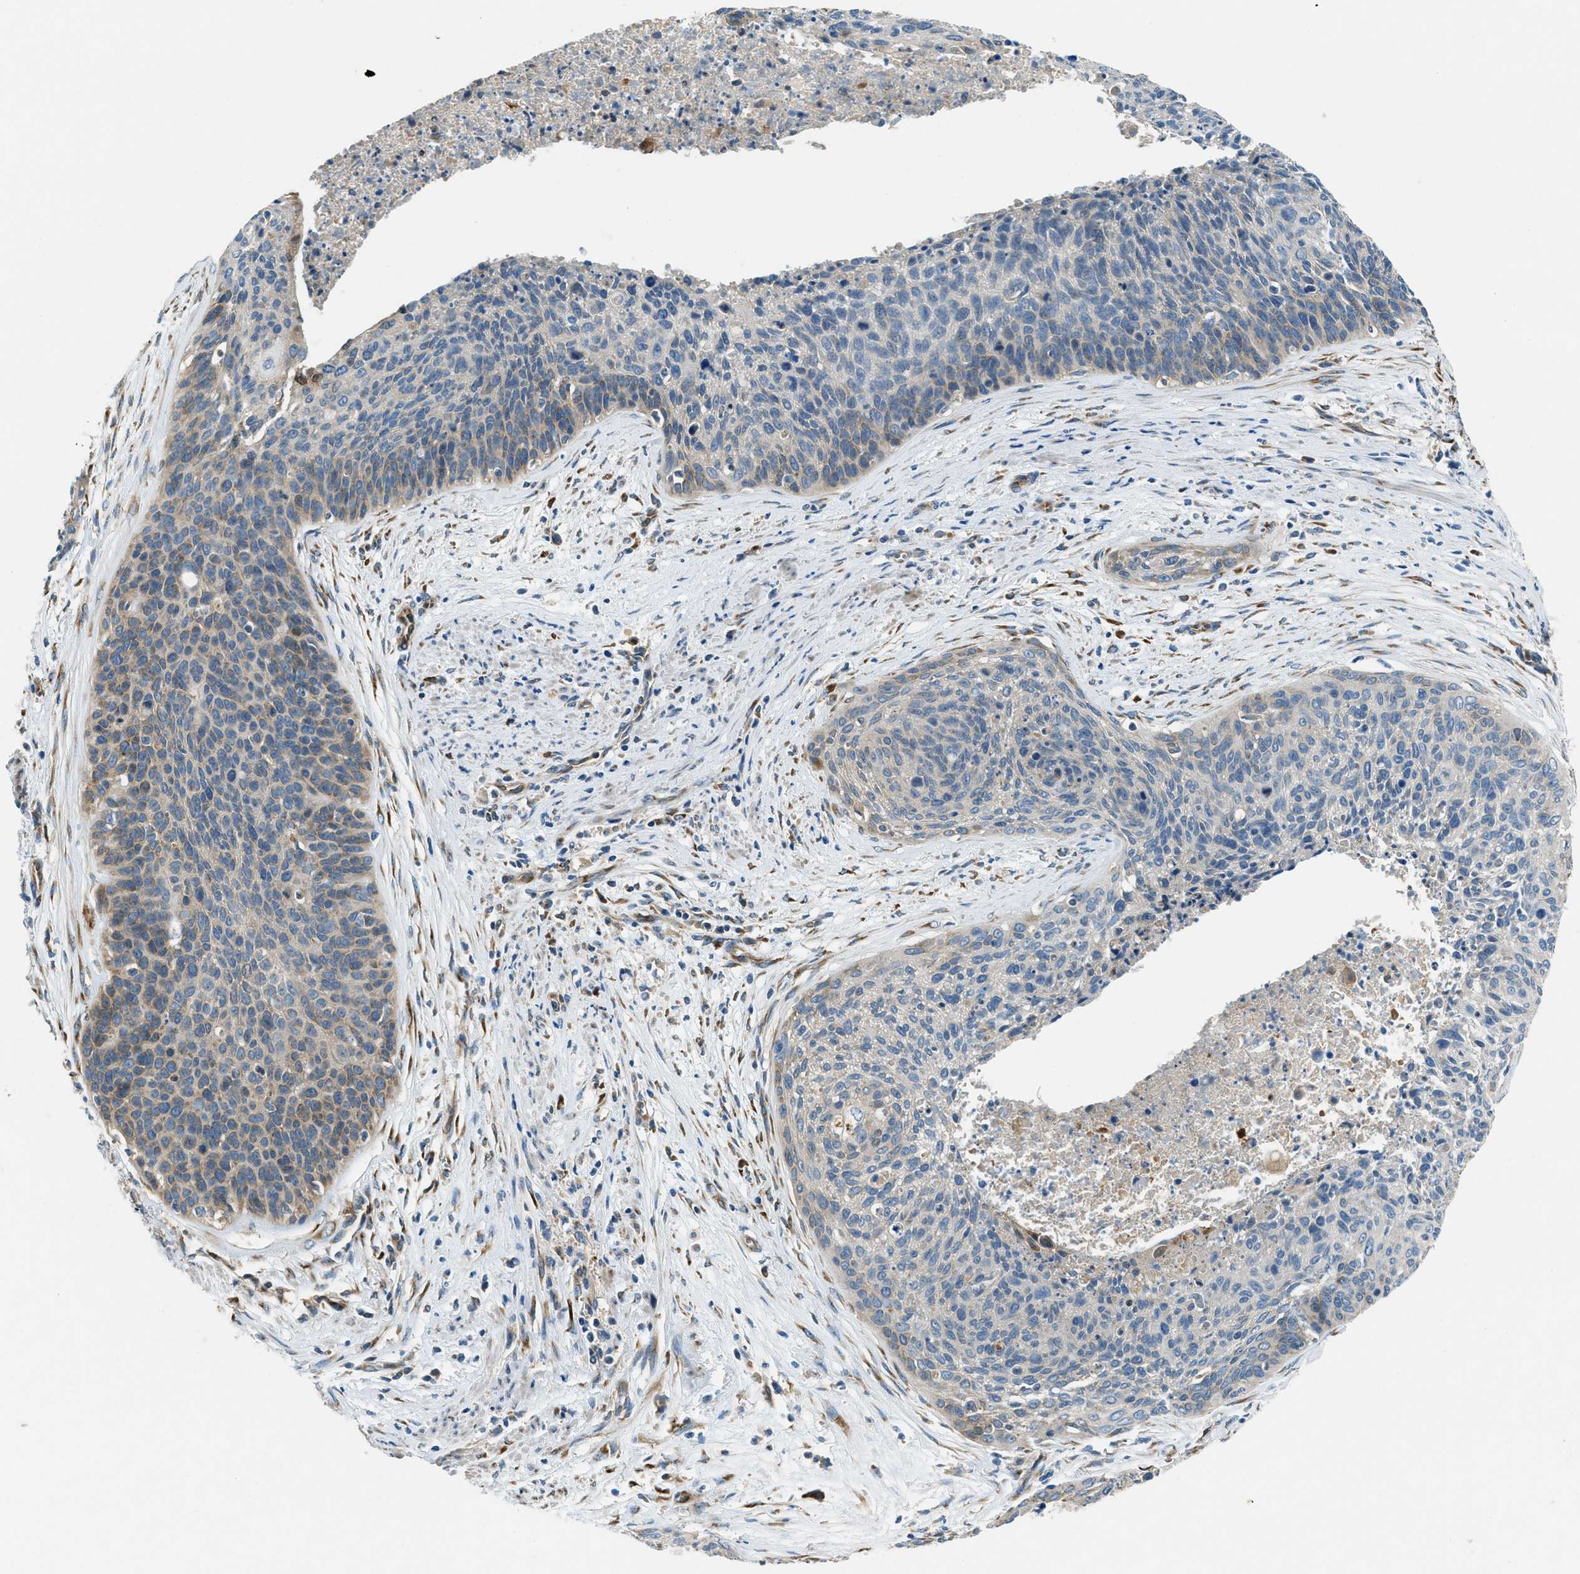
{"staining": {"intensity": "weak", "quantity": "<25%", "location": "cytoplasmic/membranous"}, "tissue": "cervical cancer", "cell_type": "Tumor cells", "image_type": "cancer", "snomed": [{"axis": "morphology", "description": "Squamous cell carcinoma, NOS"}, {"axis": "topography", "description": "Cervix"}], "caption": "High power microscopy histopathology image of an immunohistochemistry micrograph of cervical cancer, revealing no significant expression in tumor cells.", "gene": "GIMAP8", "patient": {"sex": "female", "age": 55}}